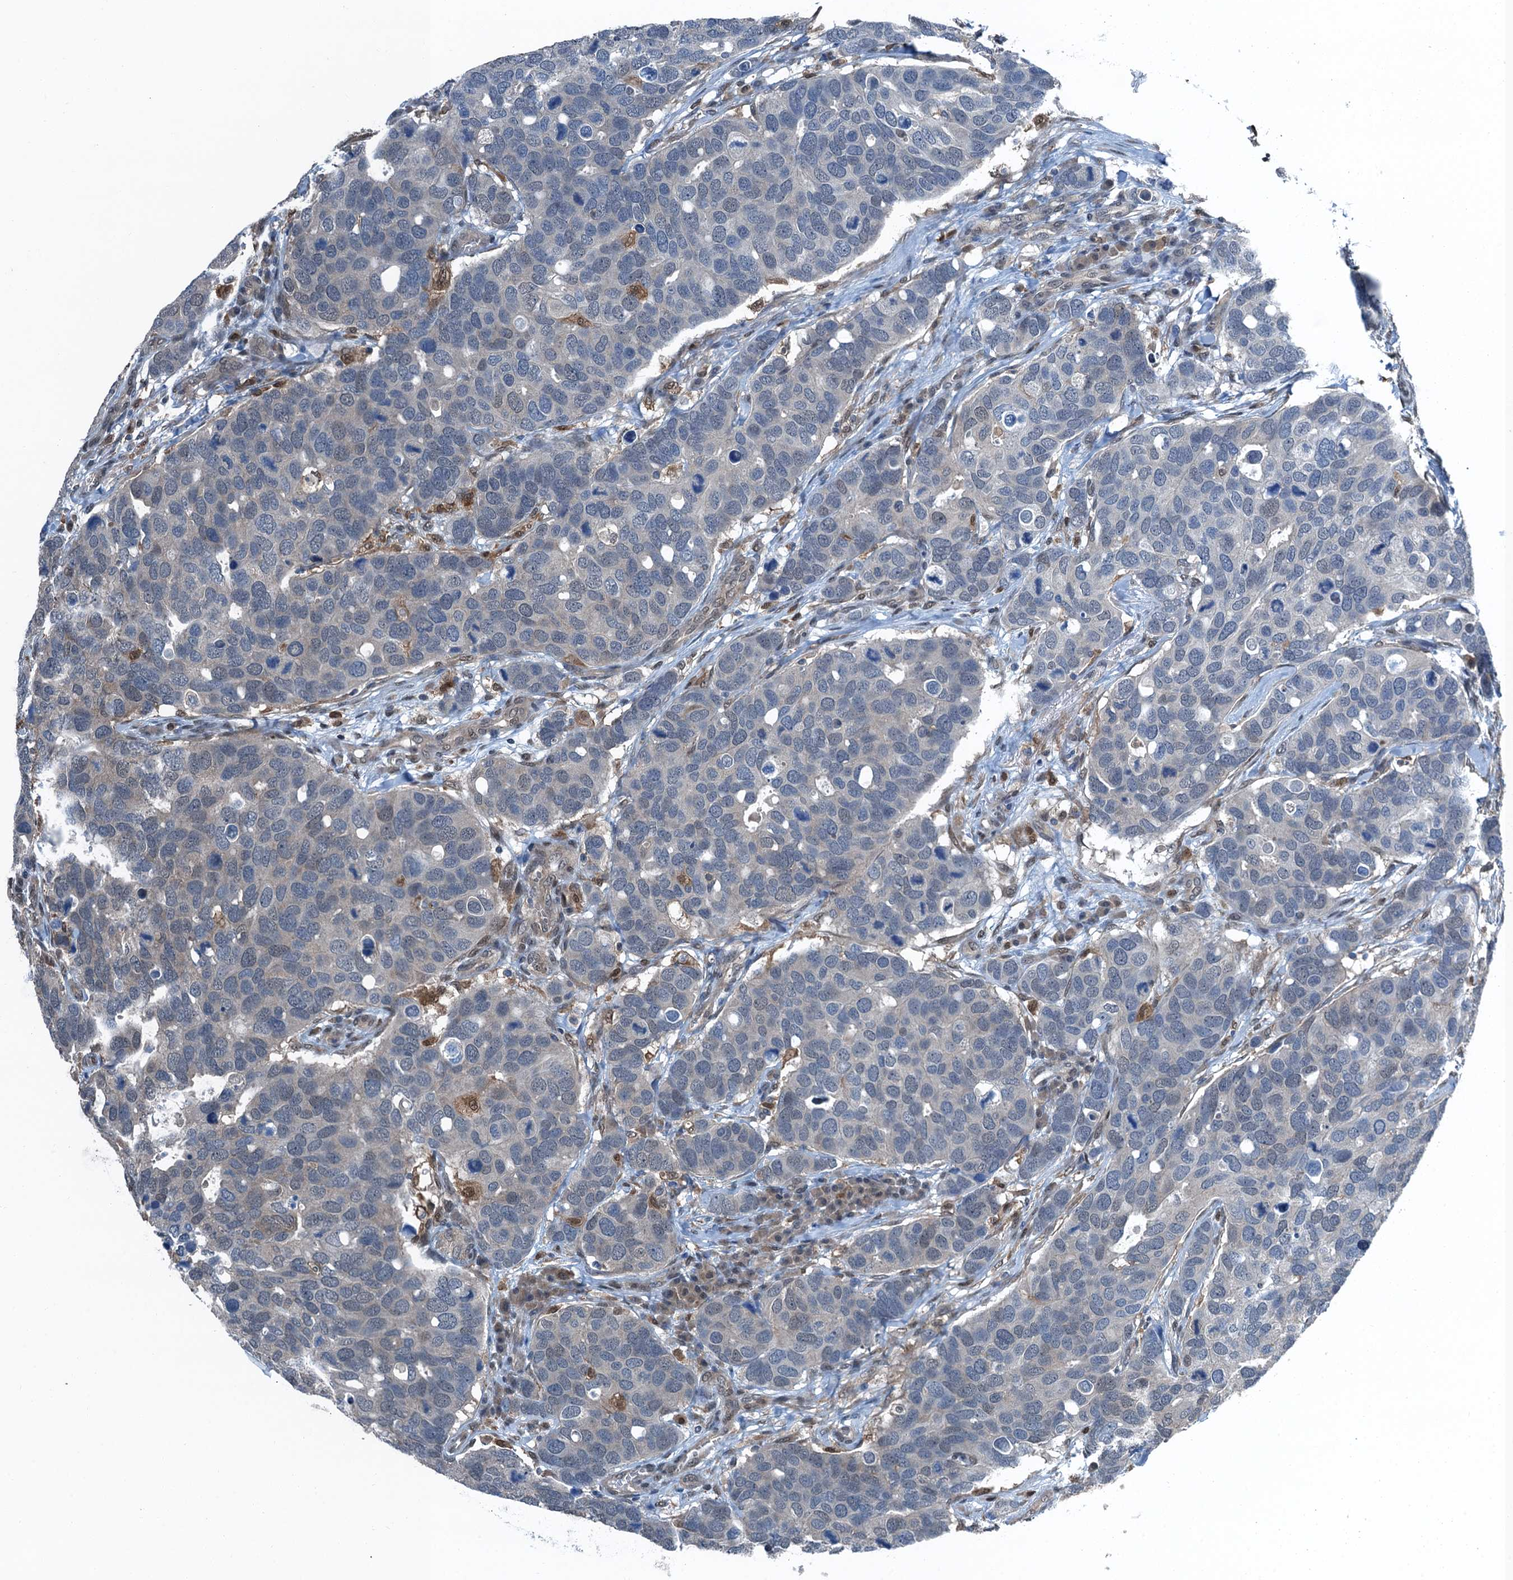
{"staining": {"intensity": "negative", "quantity": "none", "location": "none"}, "tissue": "breast cancer", "cell_type": "Tumor cells", "image_type": "cancer", "snomed": [{"axis": "morphology", "description": "Duct carcinoma"}, {"axis": "topography", "description": "Breast"}], "caption": "Tumor cells are negative for brown protein staining in breast cancer.", "gene": "RNH1", "patient": {"sex": "female", "age": 83}}